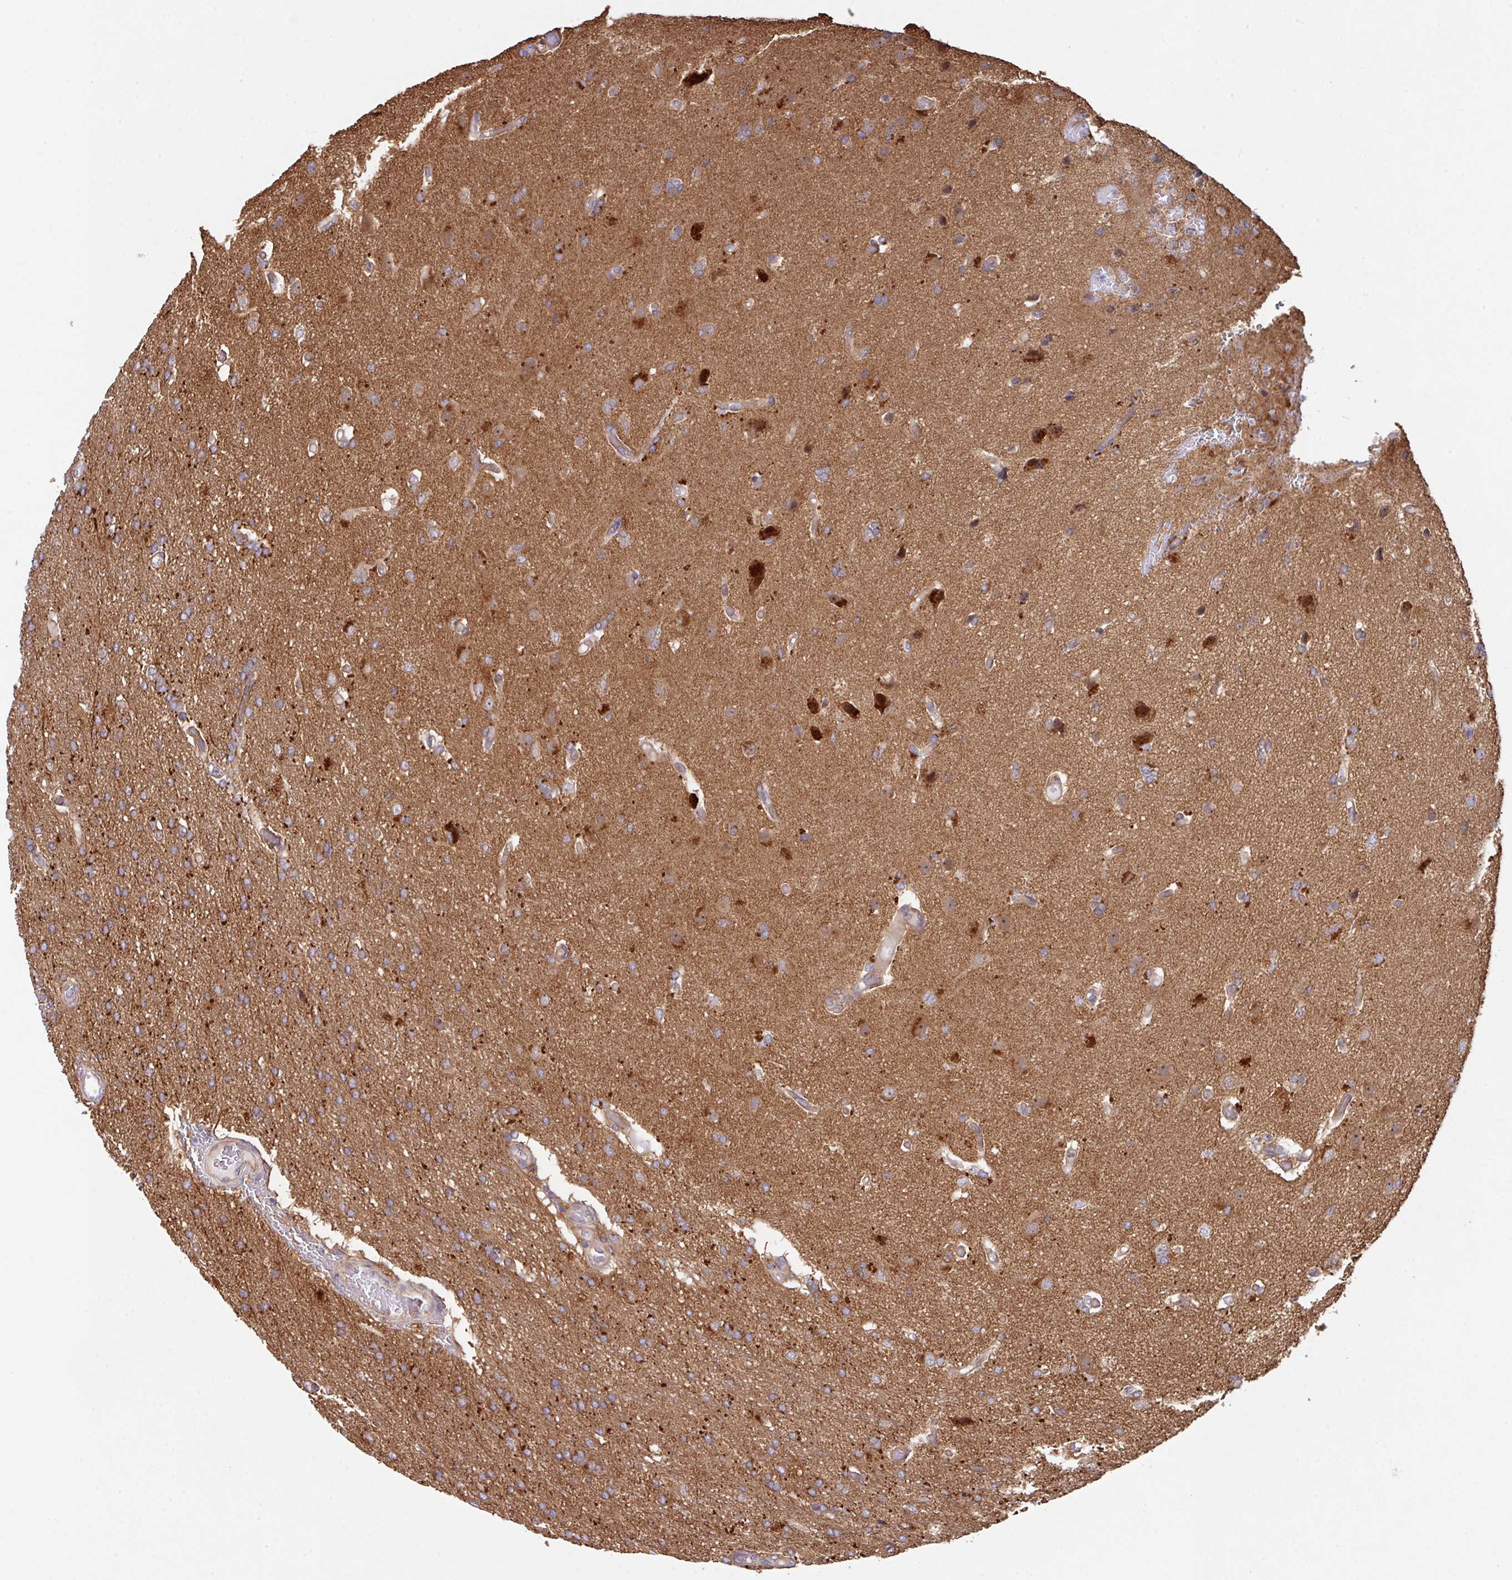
{"staining": {"intensity": "moderate", "quantity": "<25%", "location": "cytoplasmic/membranous"}, "tissue": "glioma", "cell_type": "Tumor cells", "image_type": "cancer", "snomed": [{"axis": "morphology", "description": "Glioma, malignant, High grade"}, {"axis": "topography", "description": "Brain"}], "caption": "Immunohistochemistry (IHC) micrograph of malignant high-grade glioma stained for a protein (brown), which exhibits low levels of moderate cytoplasmic/membranous expression in approximately <25% of tumor cells.", "gene": "TRIM14", "patient": {"sex": "female", "age": 74}}